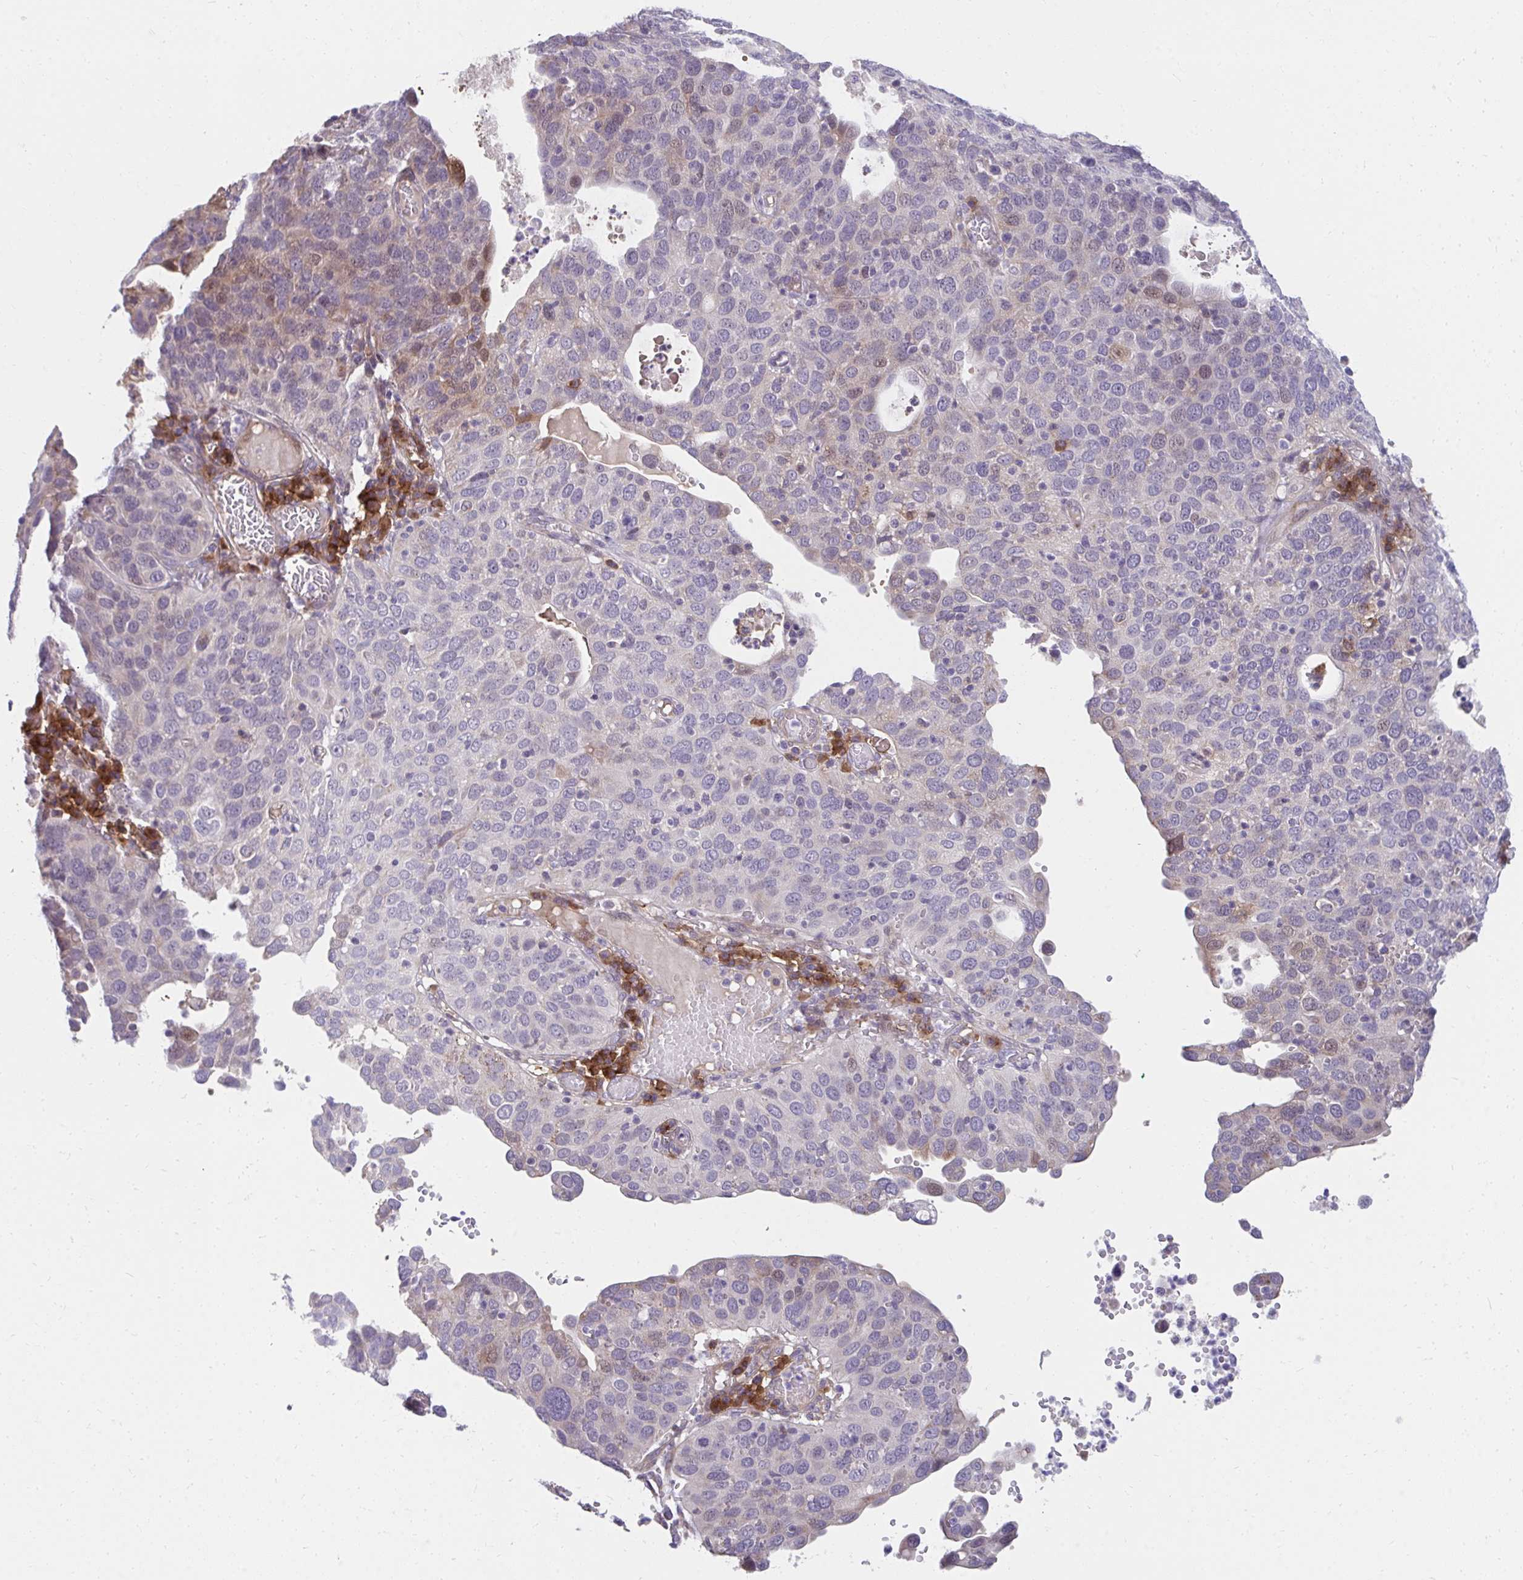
{"staining": {"intensity": "negative", "quantity": "none", "location": "none"}, "tissue": "cervical cancer", "cell_type": "Tumor cells", "image_type": "cancer", "snomed": [{"axis": "morphology", "description": "Squamous cell carcinoma, NOS"}, {"axis": "topography", "description": "Cervix"}], "caption": "Squamous cell carcinoma (cervical) stained for a protein using IHC displays no positivity tumor cells.", "gene": "SLAMF7", "patient": {"sex": "female", "age": 36}}